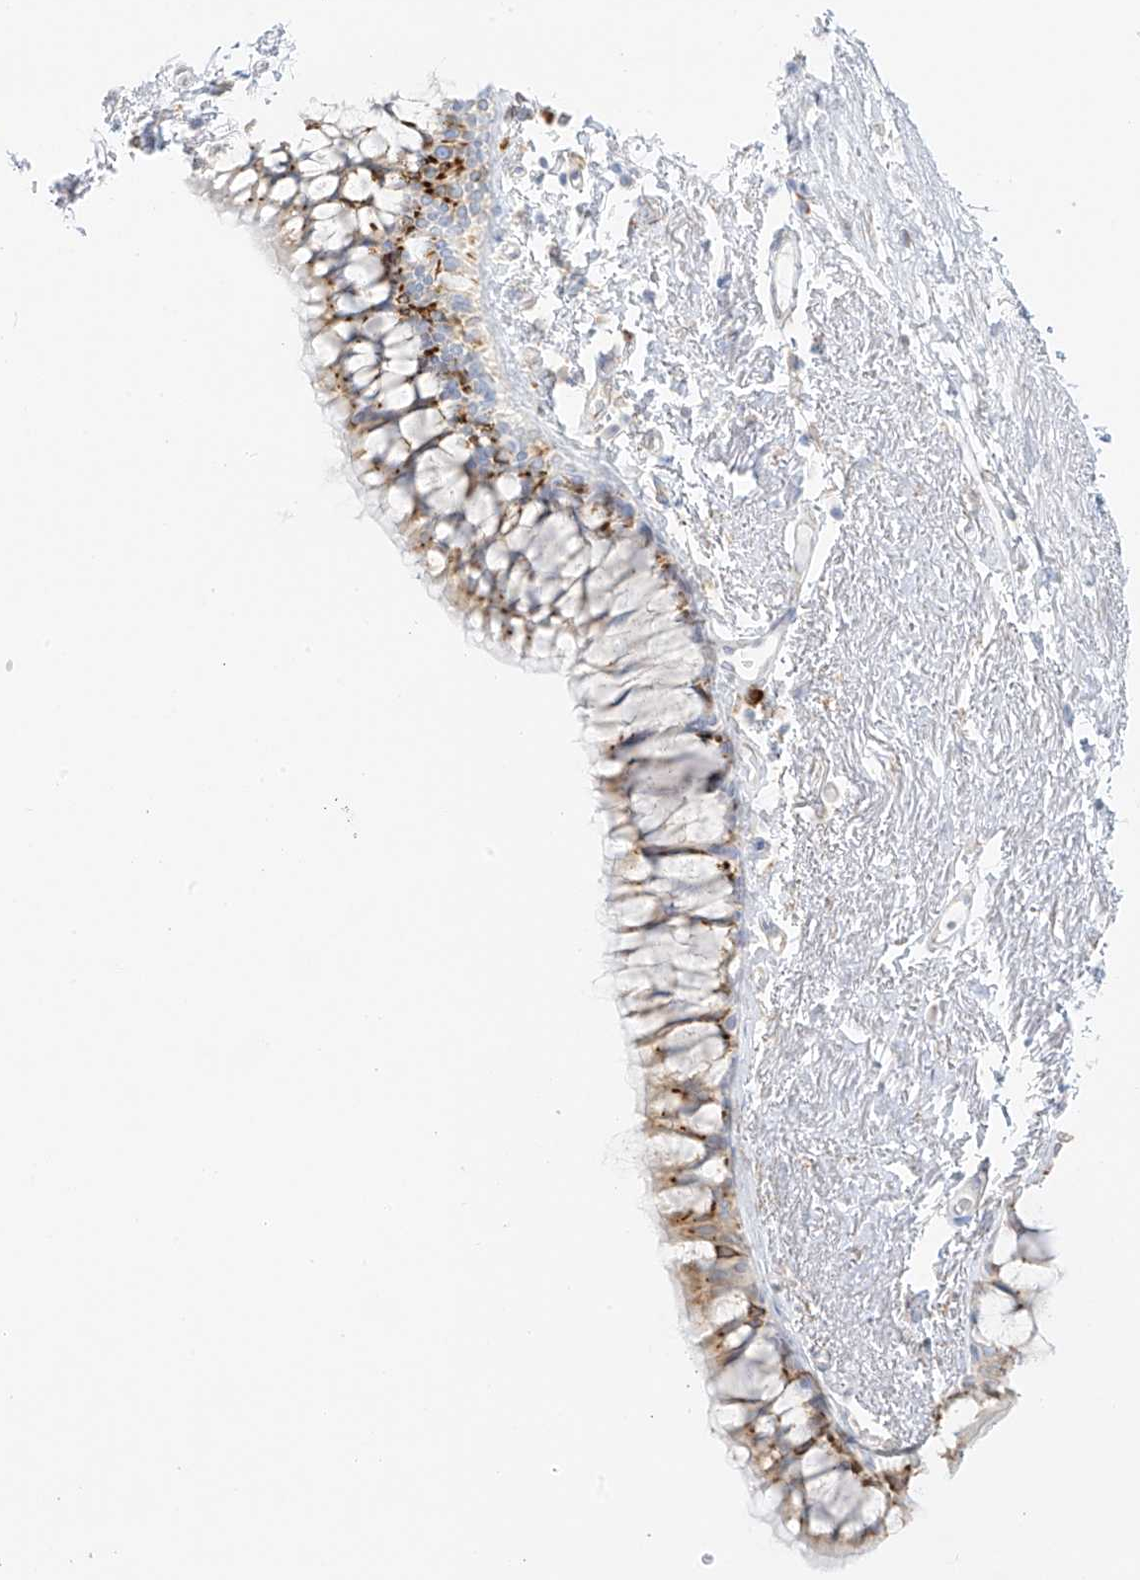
{"staining": {"intensity": "moderate", "quantity": ">75%", "location": "cytoplasmic/membranous"}, "tissue": "bronchus", "cell_type": "Respiratory epithelial cells", "image_type": "normal", "snomed": [{"axis": "morphology", "description": "Normal tissue, NOS"}, {"axis": "topography", "description": "Cartilage tissue"}, {"axis": "topography", "description": "Bronchus"}], "caption": "This micrograph exhibits IHC staining of unremarkable human bronchus, with medium moderate cytoplasmic/membranous positivity in about >75% of respiratory epithelial cells.", "gene": "LRRC59", "patient": {"sex": "female", "age": 73}}